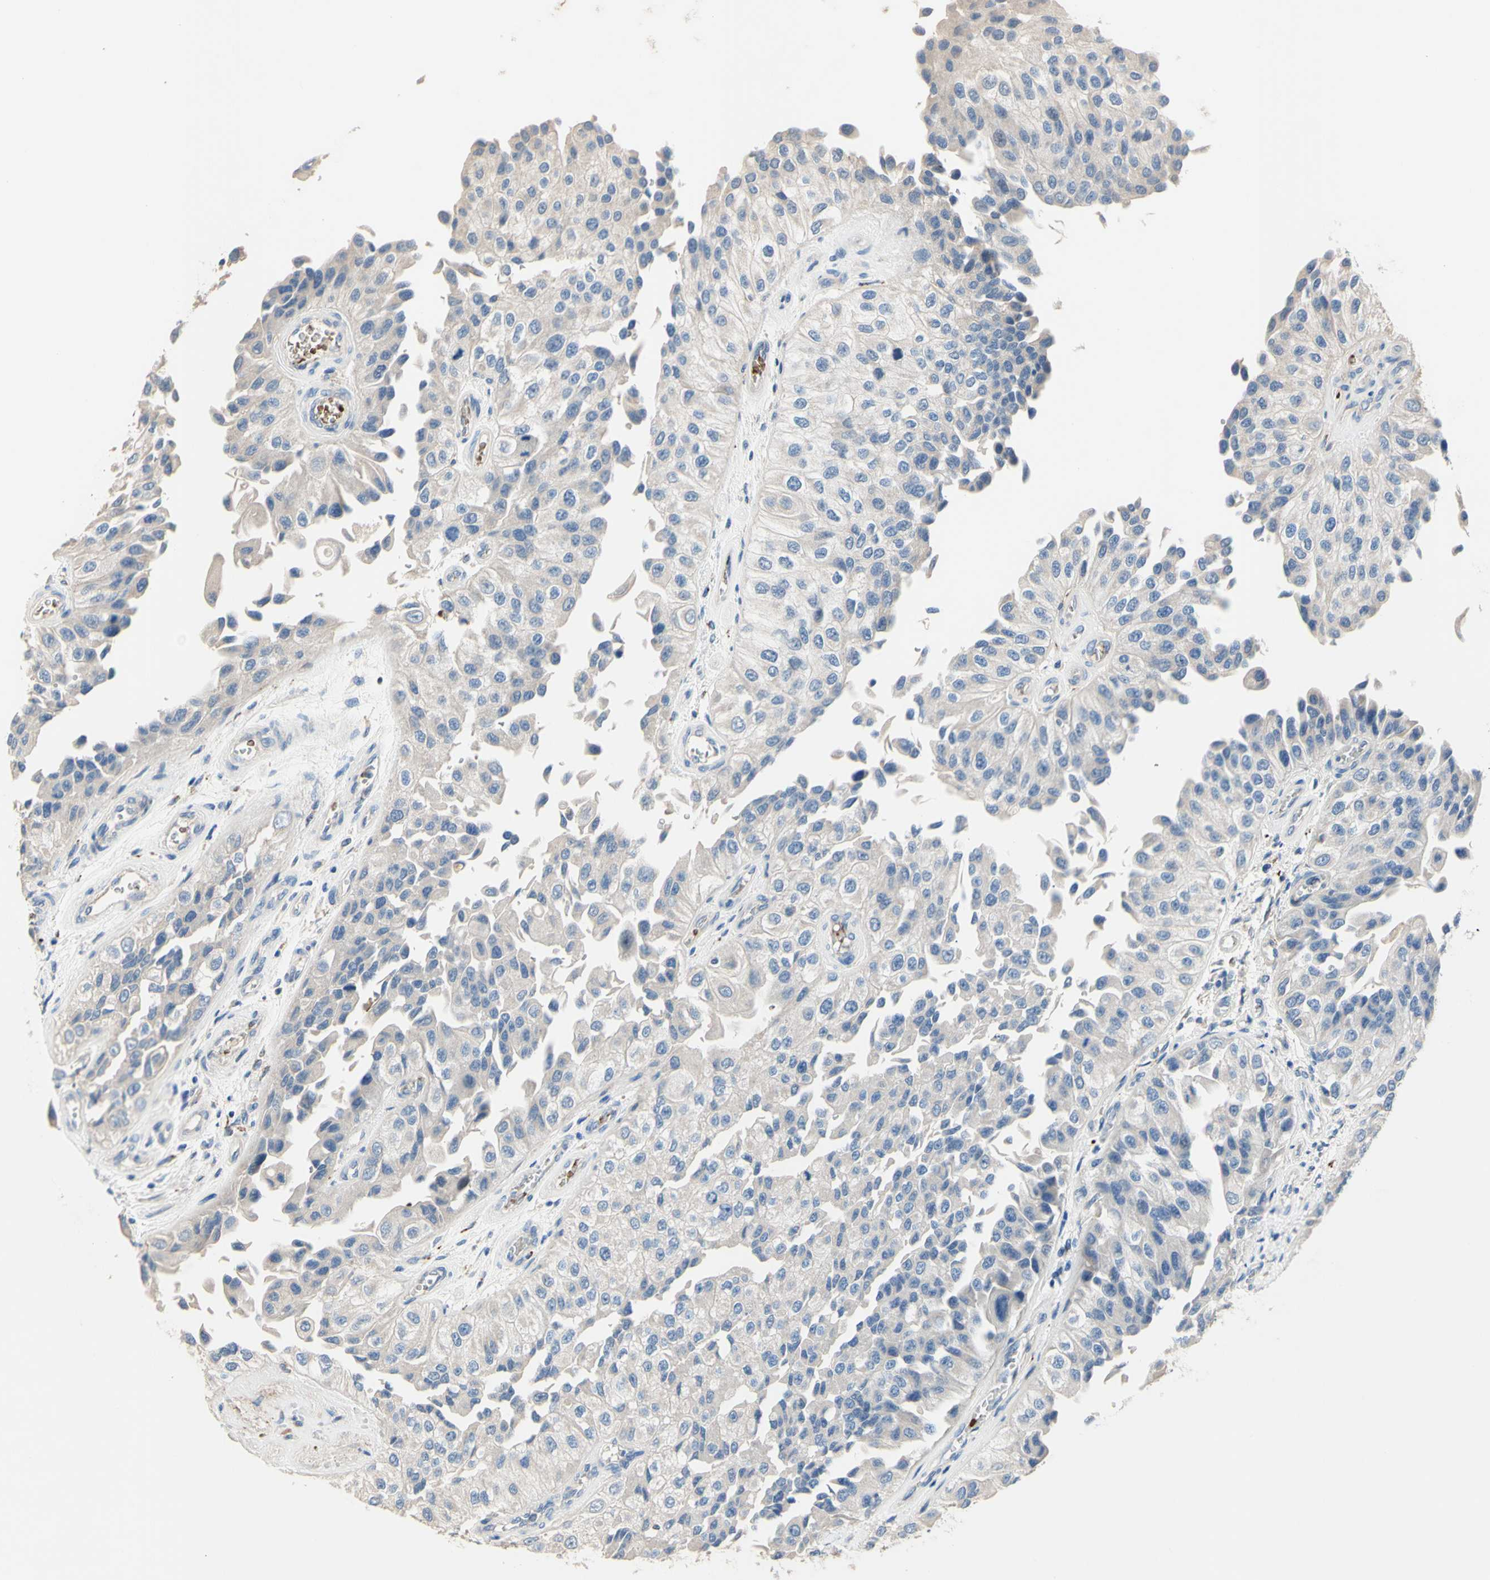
{"staining": {"intensity": "negative", "quantity": "none", "location": "none"}, "tissue": "urothelial cancer", "cell_type": "Tumor cells", "image_type": "cancer", "snomed": [{"axis": "morphology", "description": "Urothelial carcinoma, High grade"}, {"axis": "topography", "description": "Kidney"}, {"axis": "topography", "description": "Urinary bladder"}], "caption": "Tumor cells are negative for brown protein staining in high-grade urothelial carcinoma.", "gene": "CDON", "patient": {"sex": "male", "age": 77}}